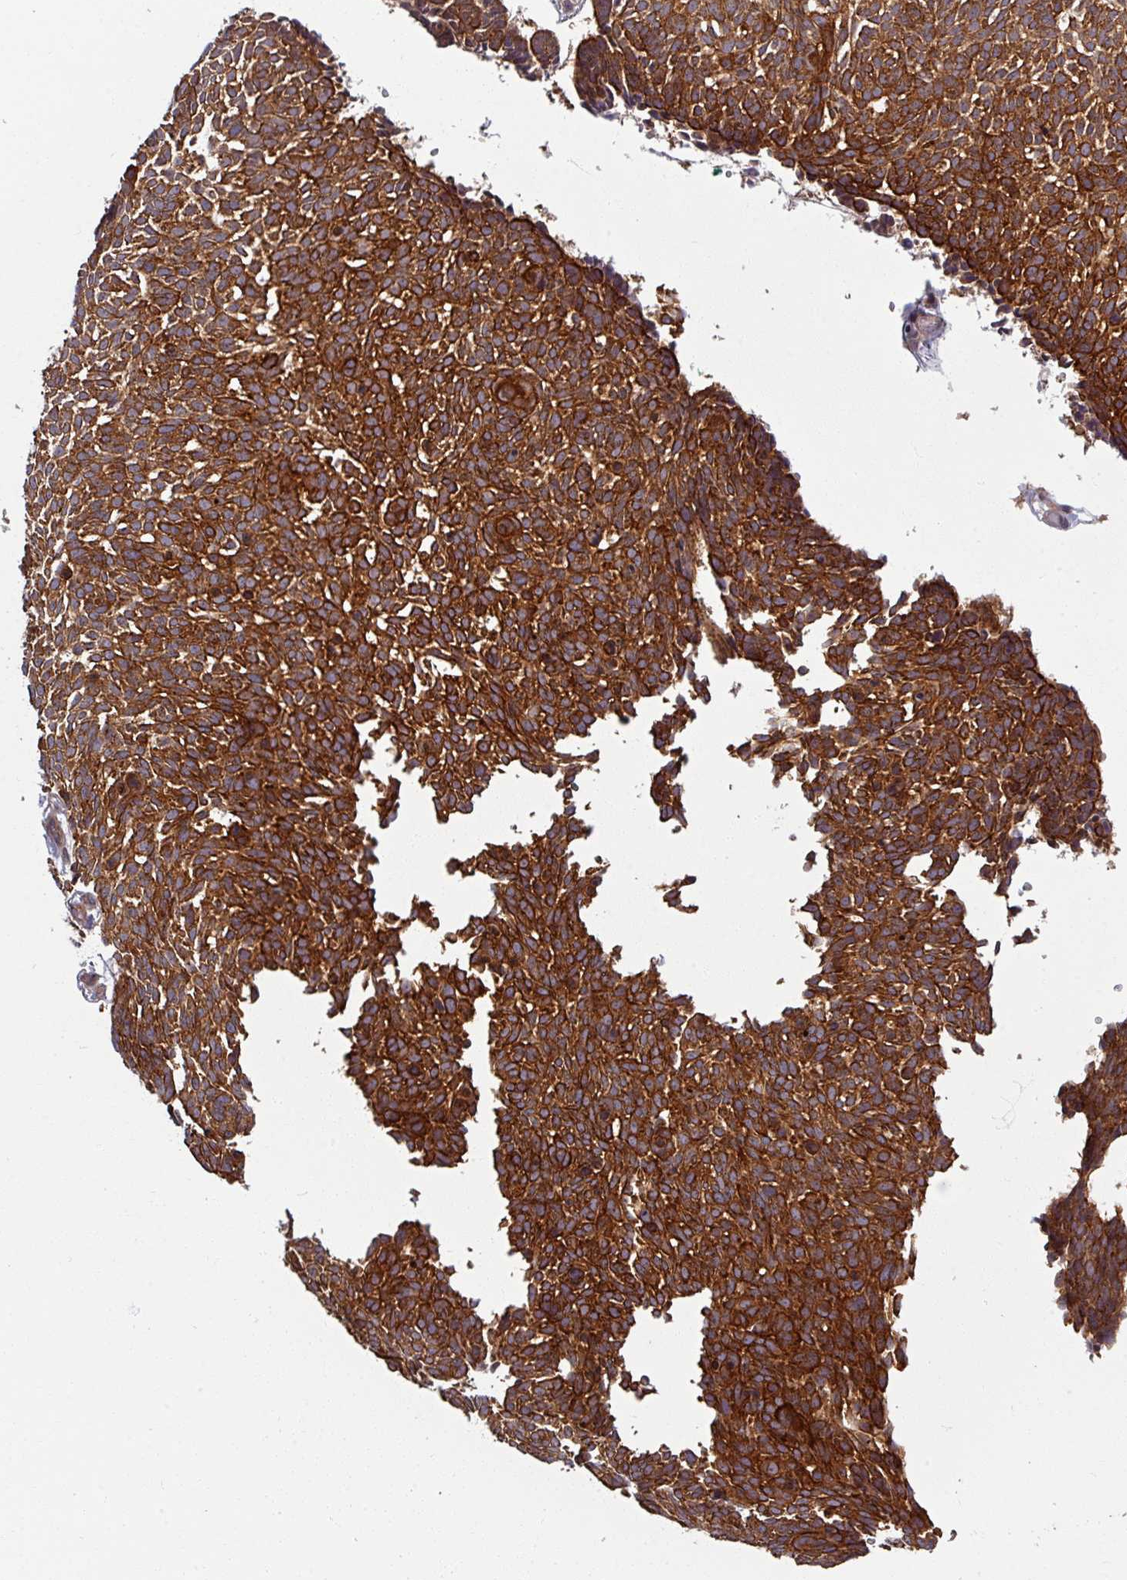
{"staining": {"intensity": "strong", "quantity": ">75%", "location": "cytoplasmic/membranous"}, "tissue": "skin cancer", "cell_type": "Tumor cells", "image_type": "cancer", "snomed": [{"axis": "morphology", "description": "Basal cell carcinoma"}, {"axis": "topography", "description": "Skin"}], "caption": "Tumor cells show high levels of strong cytoplasmic/membranous positivity in about >75% of cells in skin basal cell carcinoma.", "gene": "TUSC3", "patient": {"sex": "male", "age": 61}}